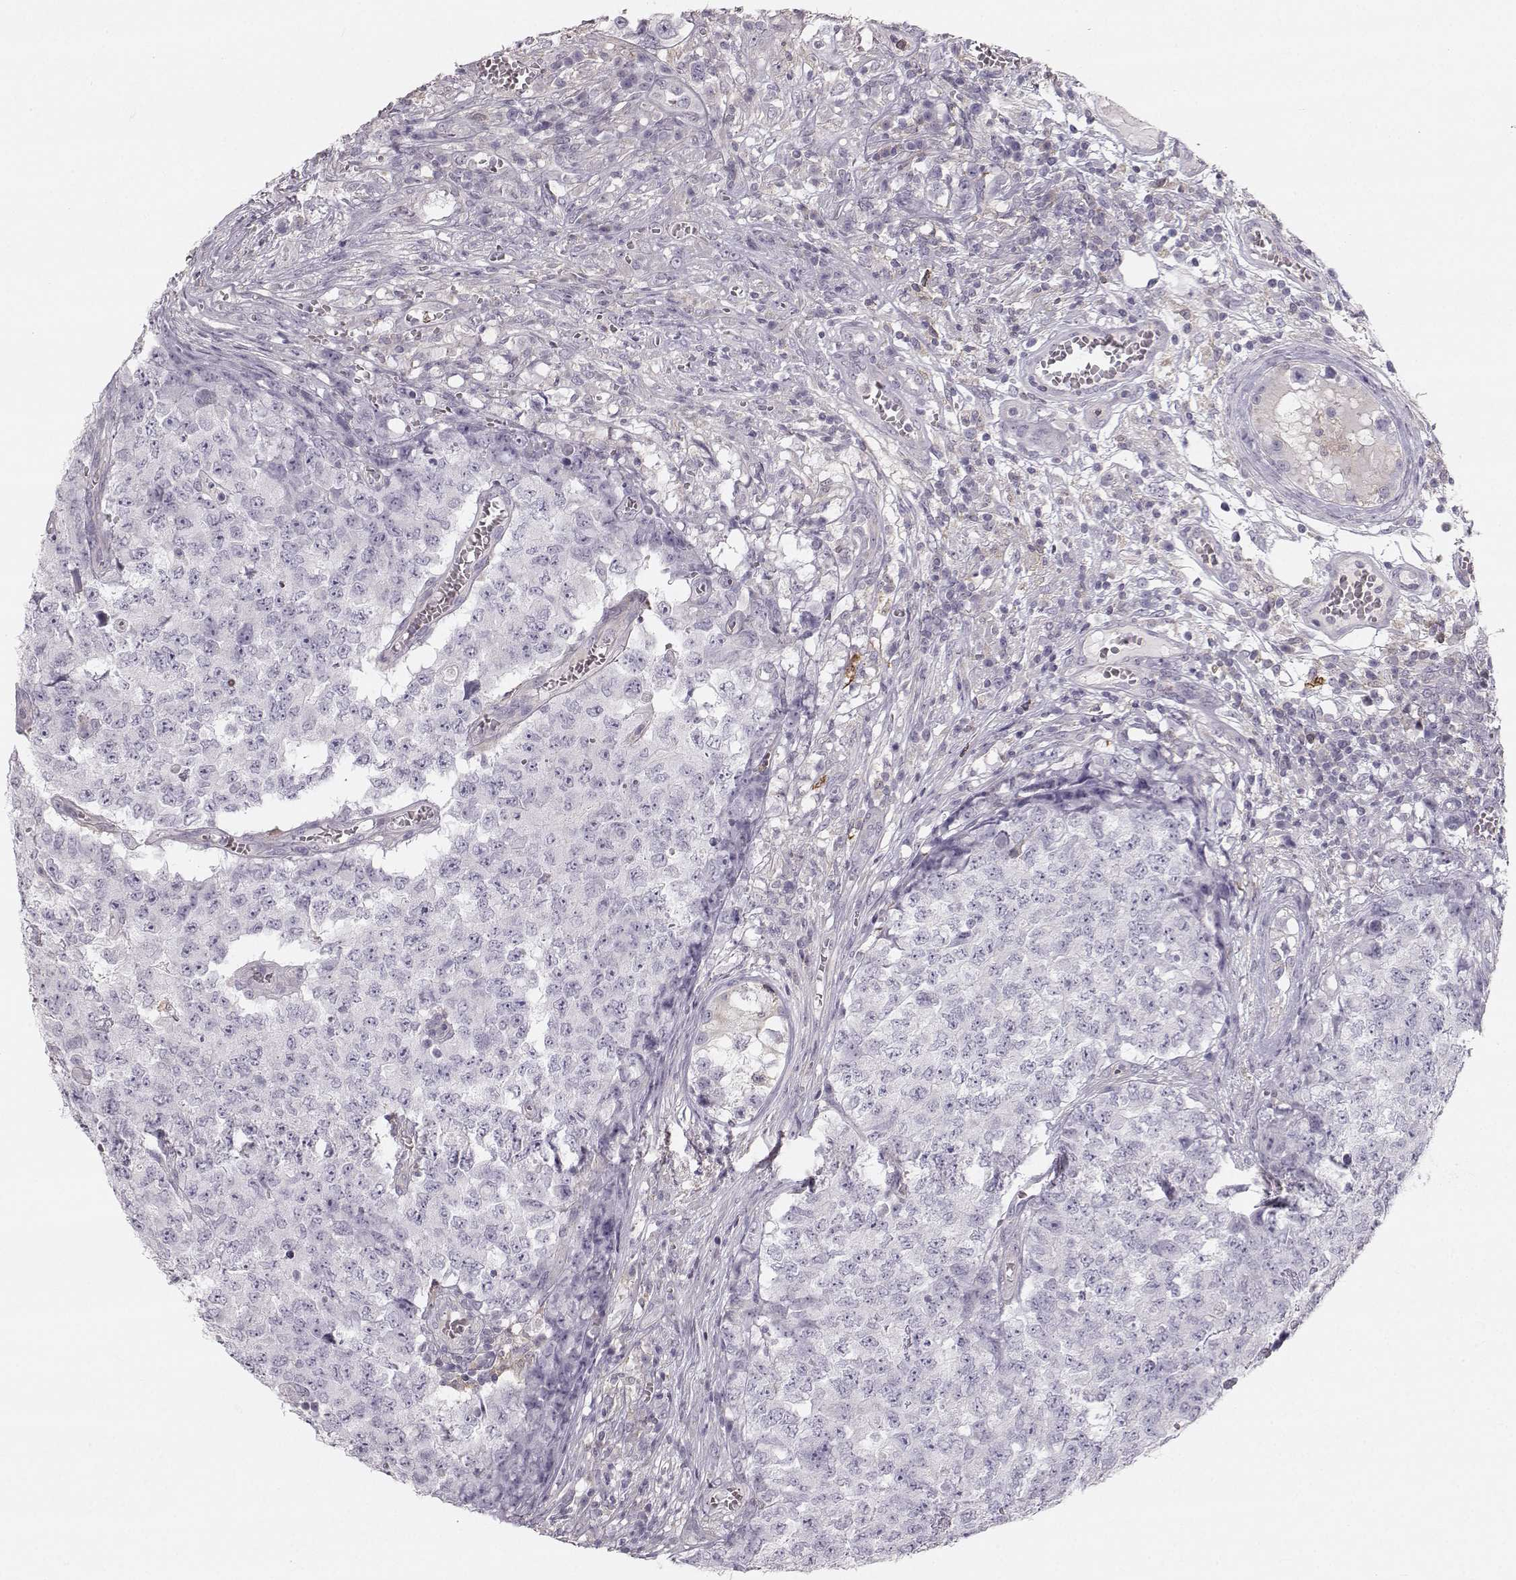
{"staining": {"intensity": "negative", "quantity": "none", "location": "none"}, "tissue": "testis cancer", "cell_type": "Tumor cells", "image_type": "cancer", "snomed": [{"axis": "morphology", "description": "Carcinoma, Embryonal, NOS"}, {"axis": "topography", "description": "Testis"}], "caption": "Tumor cells show no significant expression in testis cancer.", "gene": "RUNDC3A", "patient": {"sex": "male", "age": 23}}